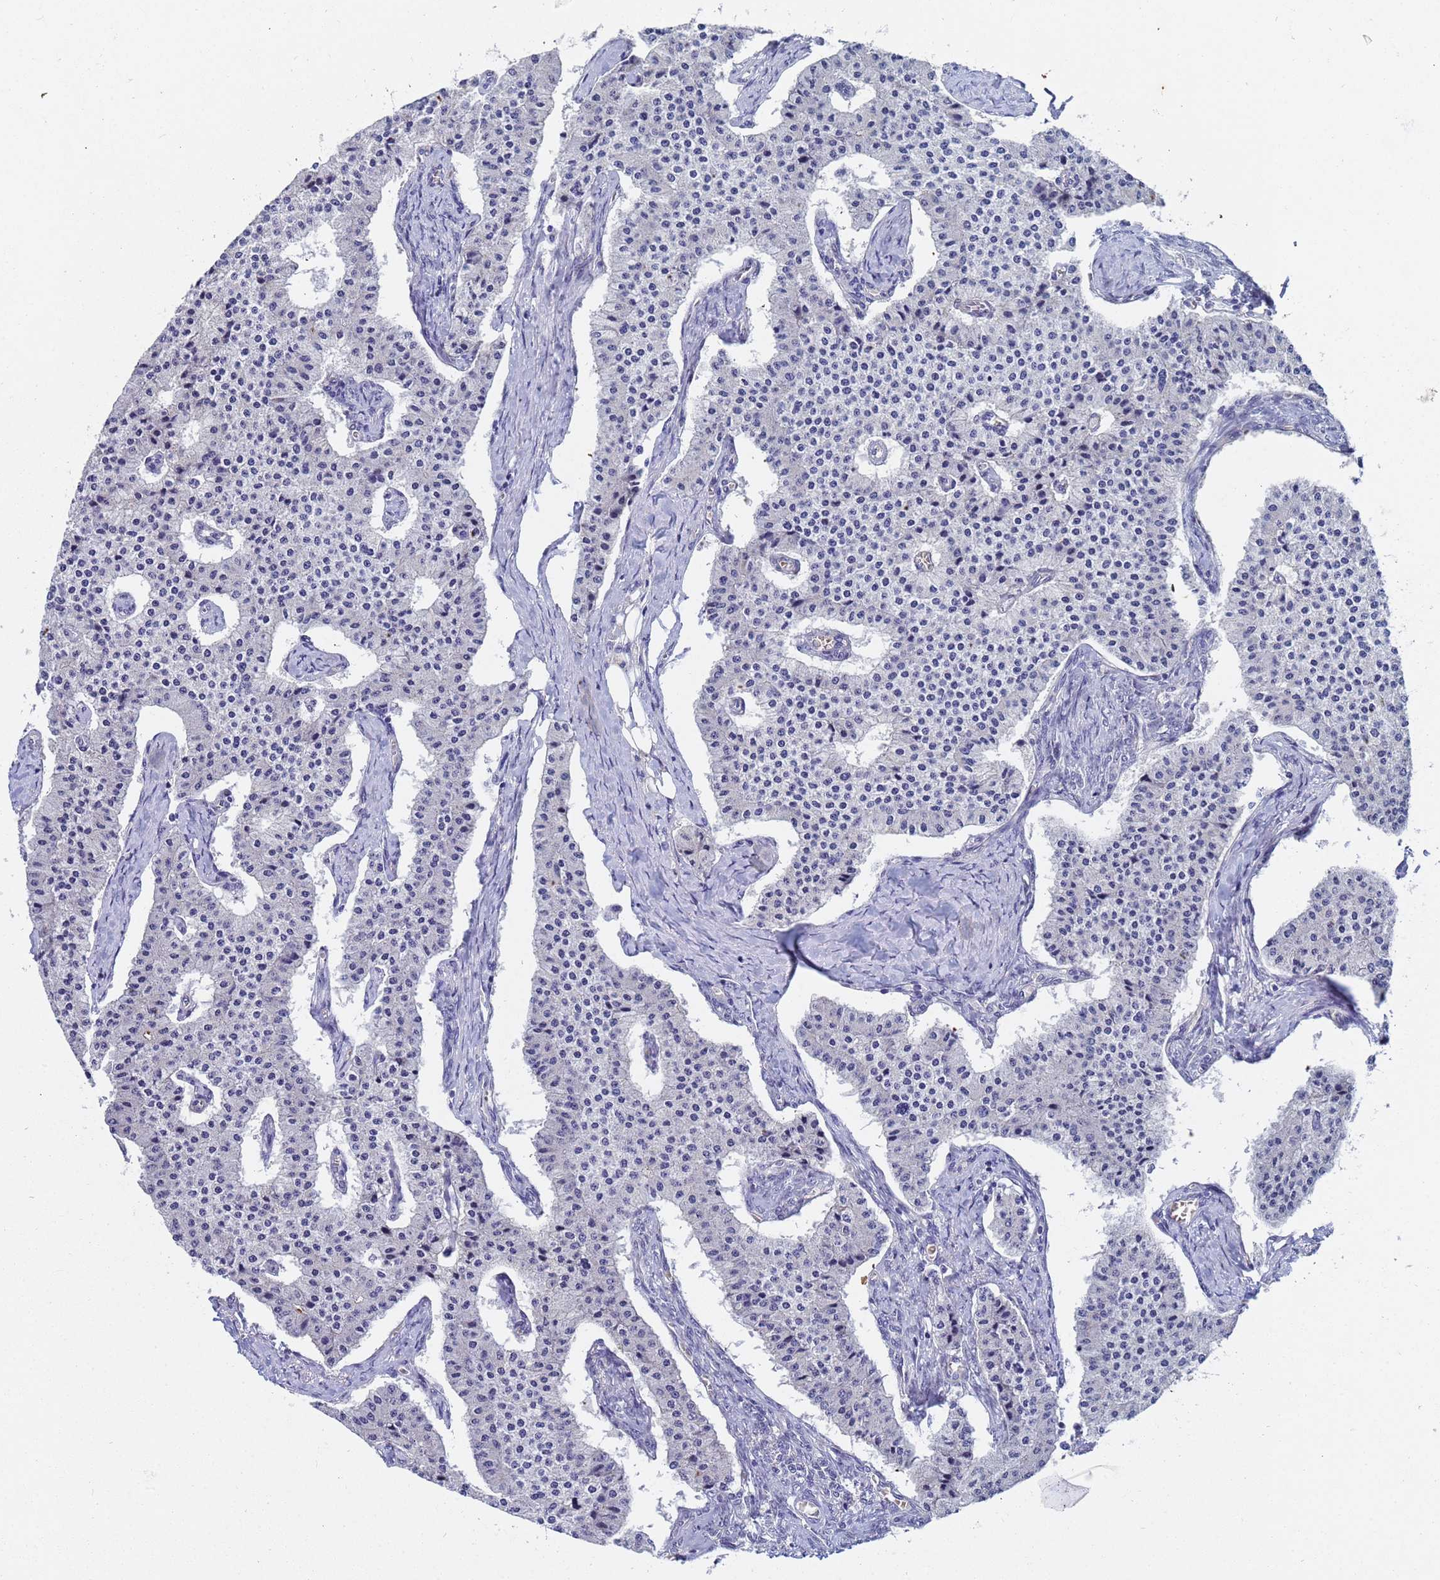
{"staining": {"intensity": "negative", "quantity": "none", "location": "none"}, "tissue": "carcinoid", "cell_type": "Tumor cells", "image_type": "cancer", "snomed": [{"axis": "morphology", "description": "Carcinoid, malignant, NOS"}, {"axis": "topography", "description": "Colon"}], "caption": "This photomicrograph is of malignant carcinoid stained with immunohistochemistry (IHC) to label a protein in brown with the nuclei are counter-stained blue. There is no staining in tumor cells. The staining is performed using DAB brown chromogen with nuclei counter-stained in using hematoxylin.", "gene": "IHO1", "patient": {"sex": "female", "age": 52}}